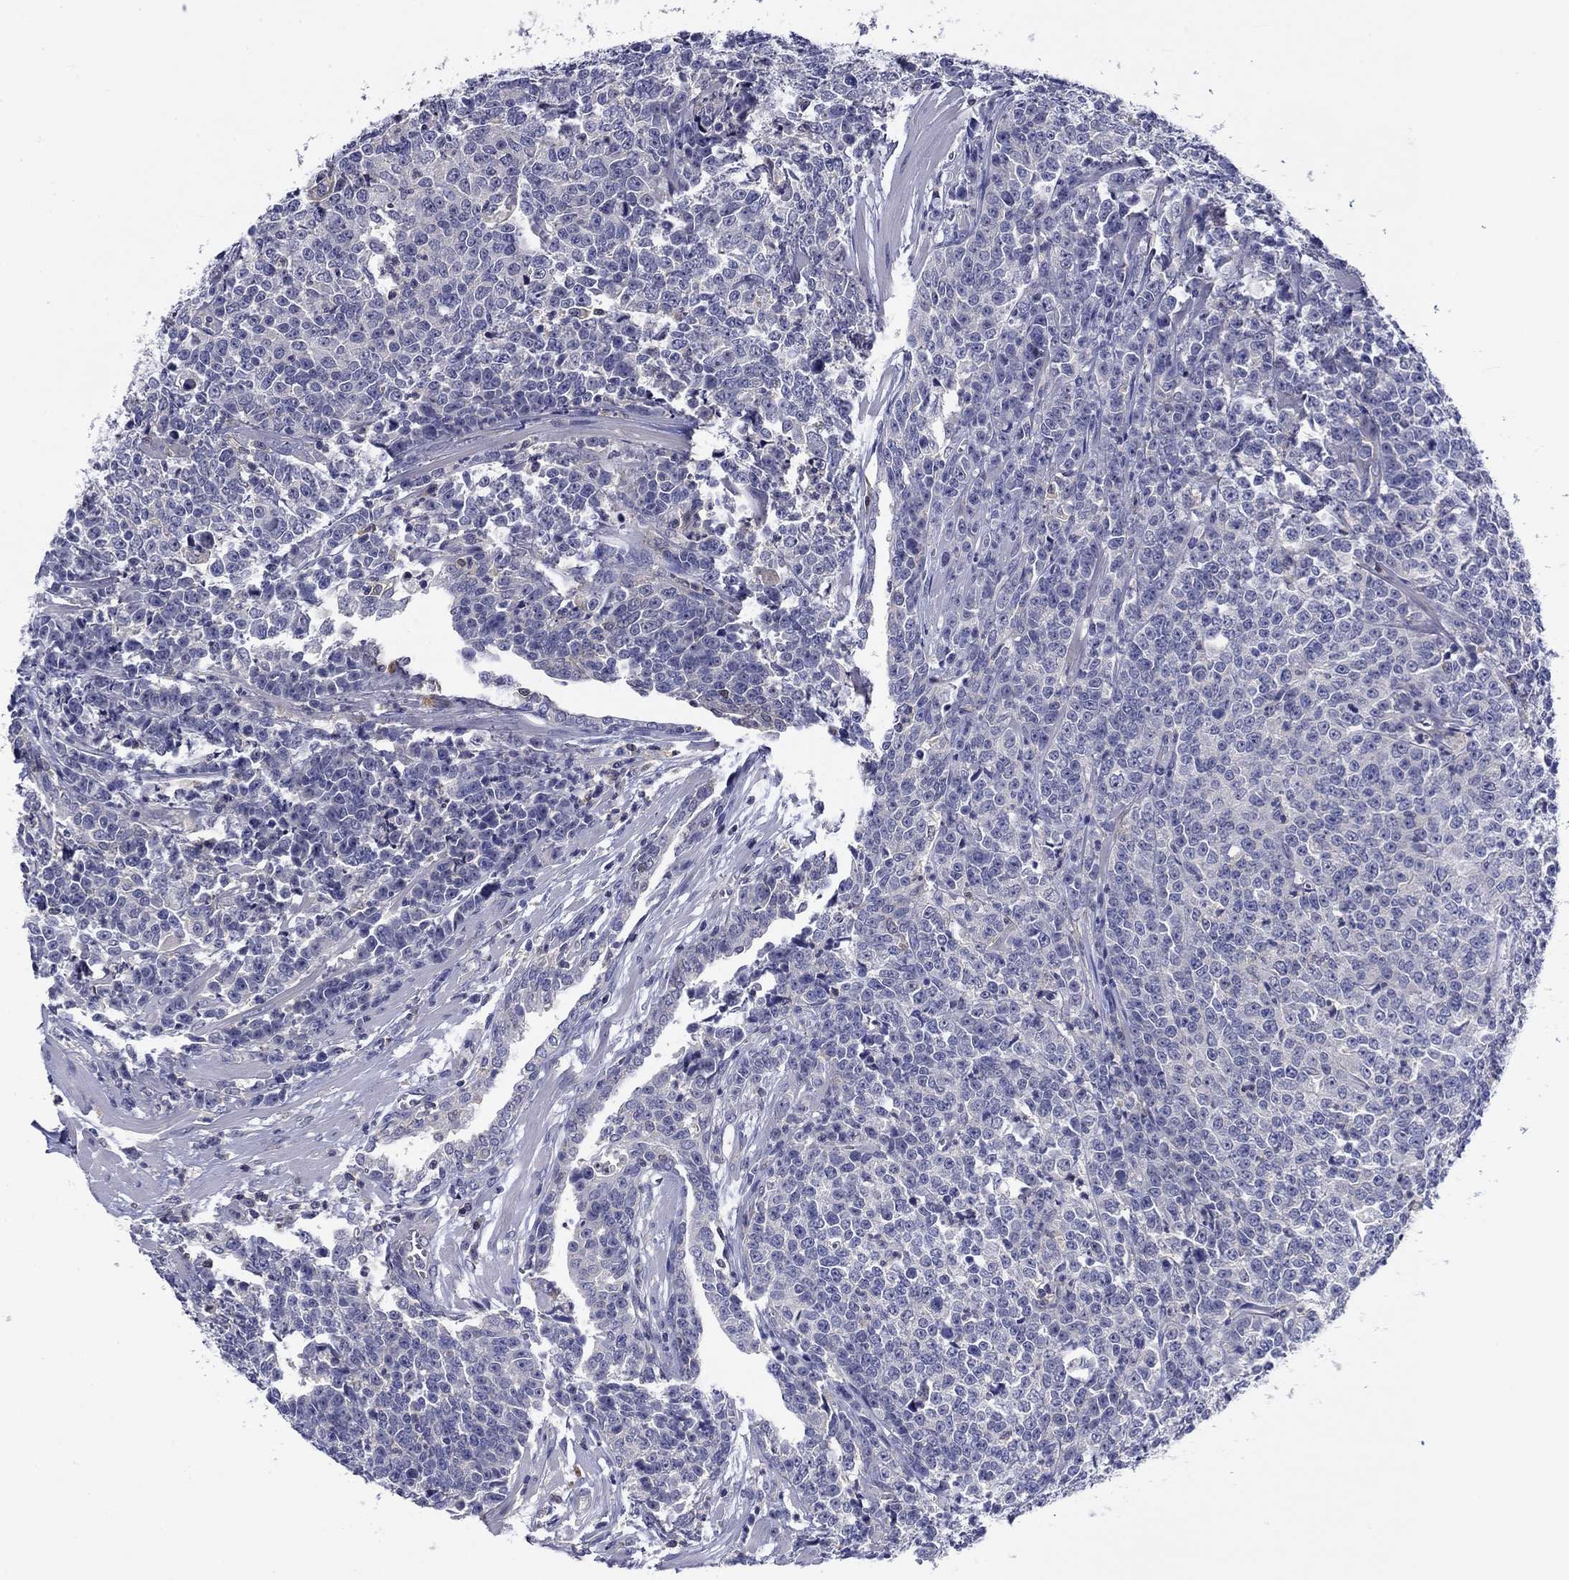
{"staining": {"intensity": "negative", "quantity": "none", "location": "none"}, "tissue": "prostate cancer", "cell_type": "Tumor cells", "image_type": "cancer", "snomed": [{"axis": "morphology", "description": "Adenocarcinoma, NOS"}, {"axis": "topography", "description": "Prostate"}], "caption": "The micrograph exhibits no staining of tumor cells in prostate cancer.", "gene": "POU2F2", "patient": {"sex": "male", "age": 67}}